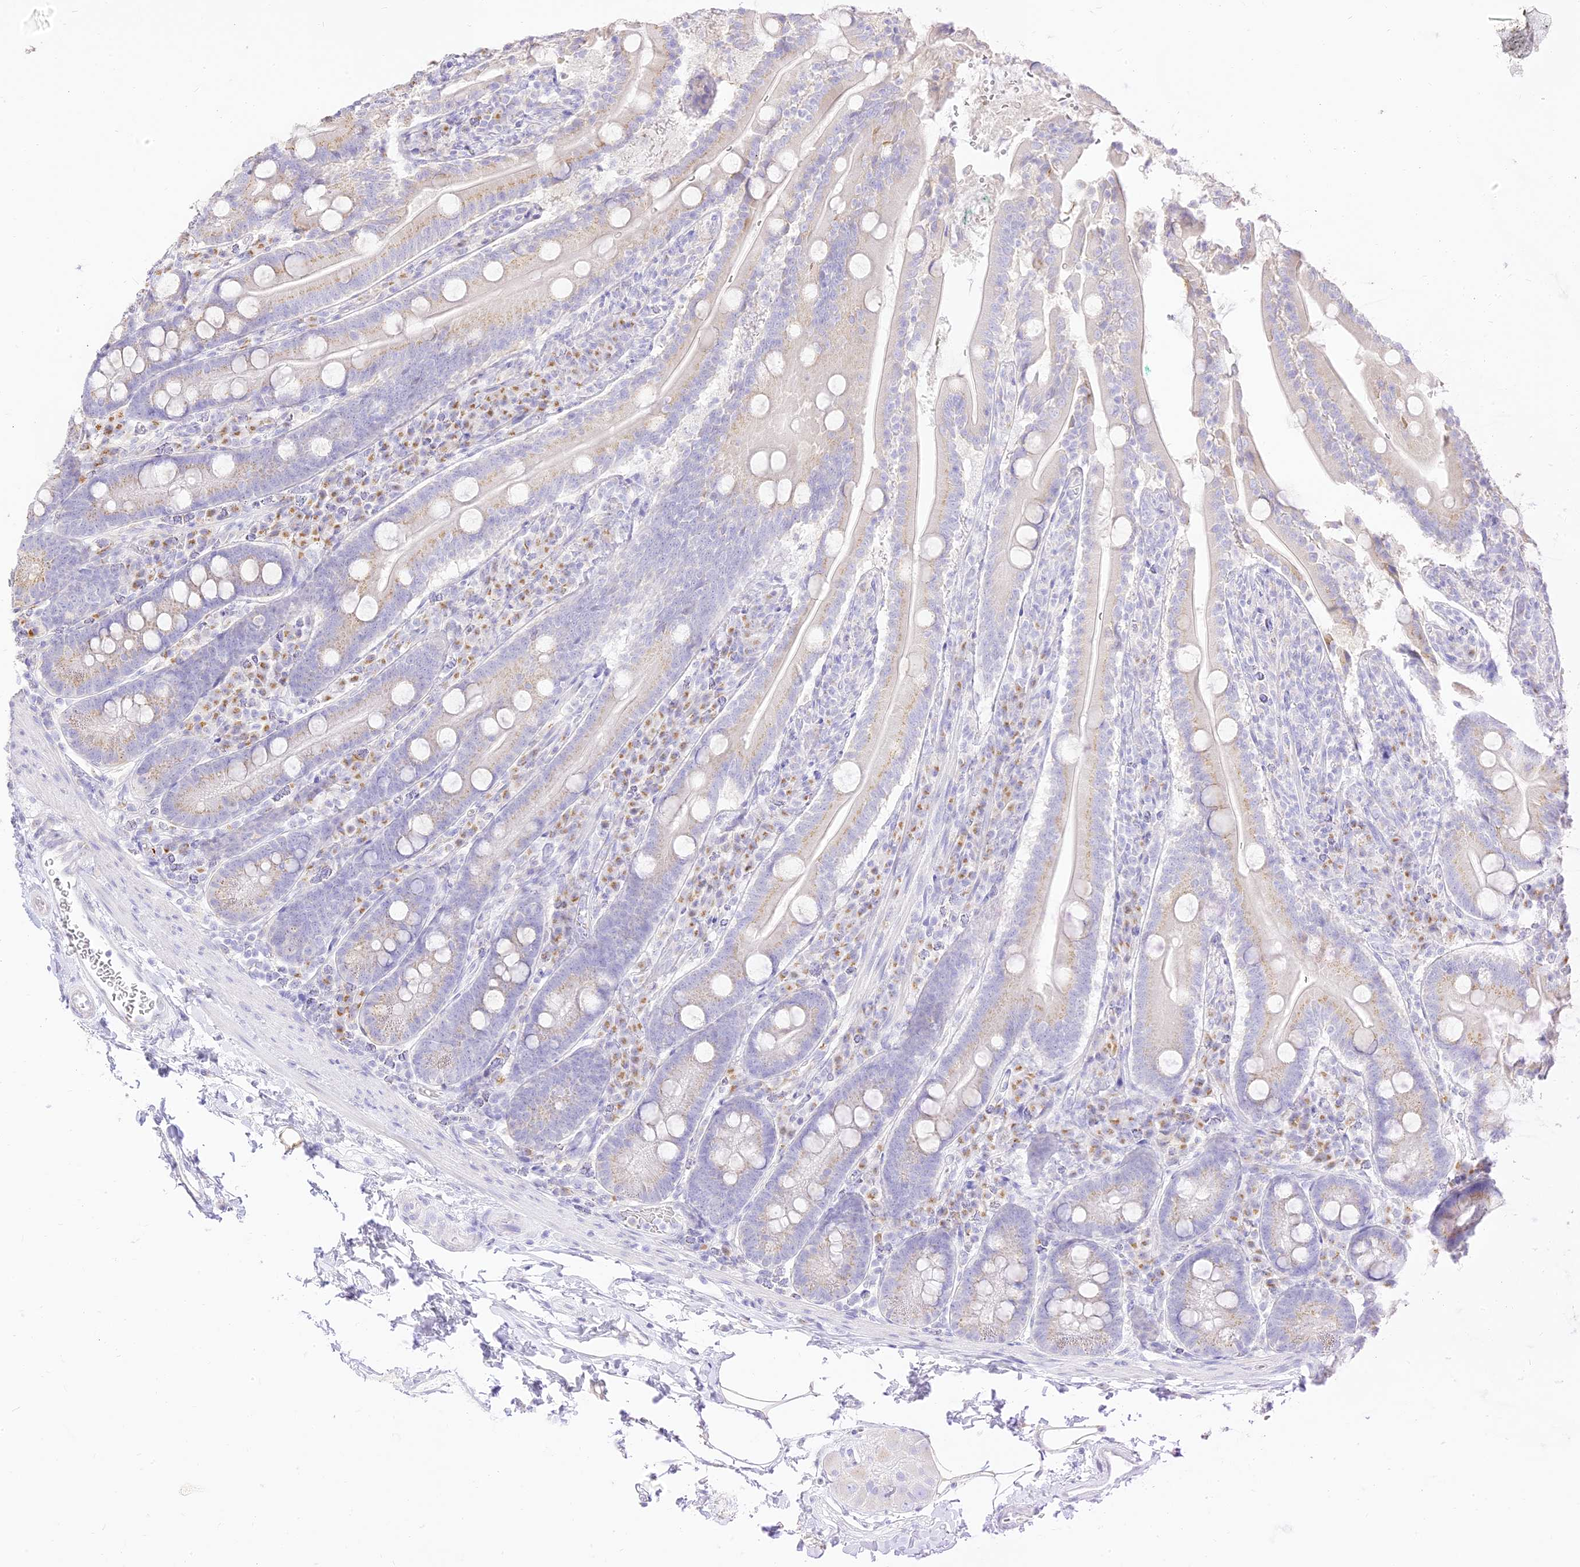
{"staining": {"intensity": "moderate", "quantity": "25%-75%", "location": "cytoplasmic/membranous"}, "tissue": "duodenum", "cell_type": "Glandular cells", "image_type": "normal", "snomed": [{"axis": "morphology", "description": "Normal tissue, NOS"}, {"axis": "topography", "description": "Duodenum"}], "caption": "Protein staining displays moderate cytoplasmic/membranous expression in approximately 25%-75% of glandular cells in normal duodenum.", "gene": "SEC13", "patient": {"sex": "male", "age": 35}}